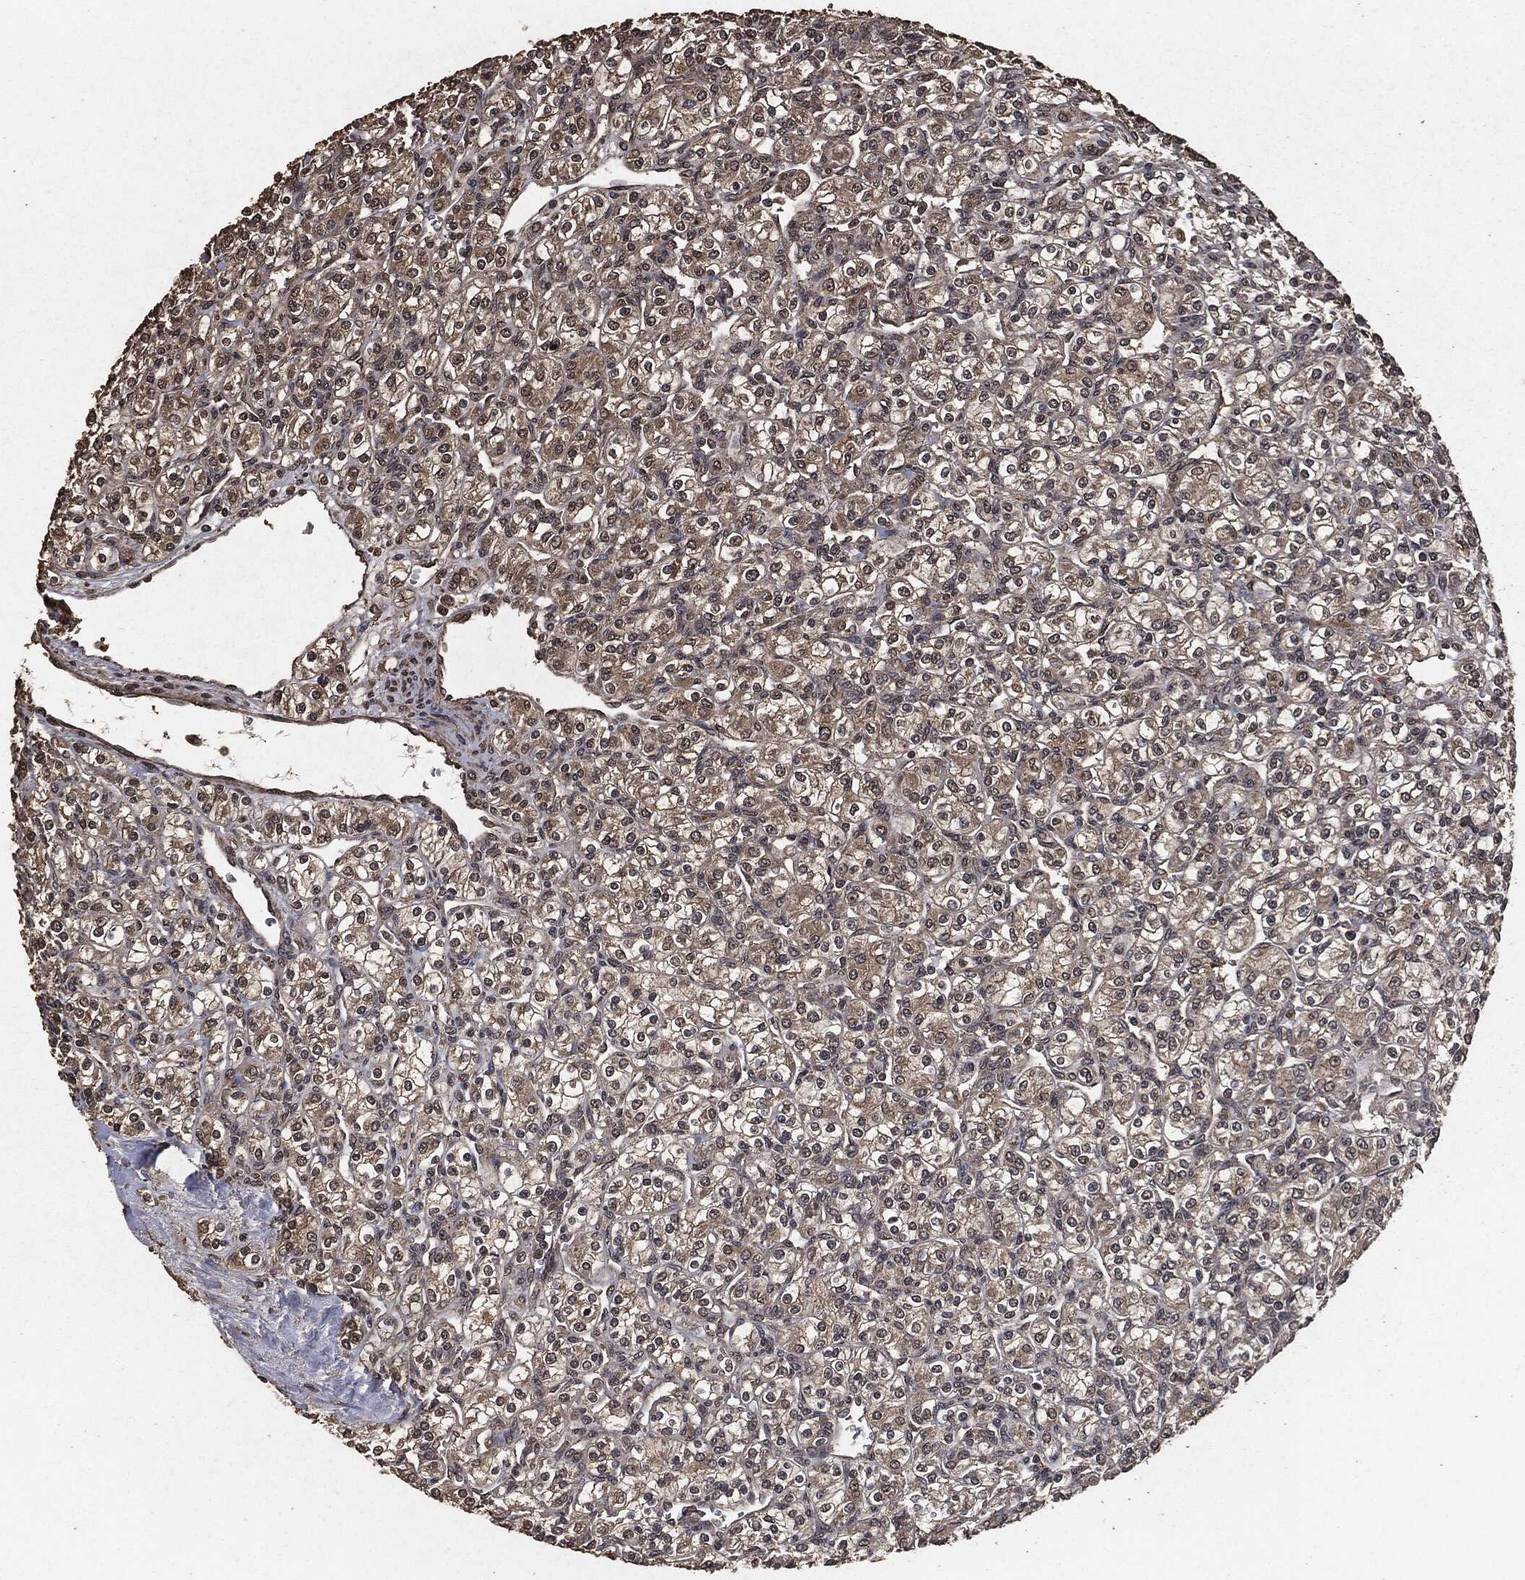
{"staining": {"intensity": "weak", "quantity": "<25%", "location": "cytoplasmic/membranous"}, "tissue": "renal cancer", "cell_type": "Tumor cells", "image_type": "cancer", "snomed": [{"axis": "morphology", "description": "Adenocarcinoma, NOS"}, {"axis": "topography", "description": "Kidney"}], "caption": "This image is of renal cancer (adenocarcinoma) stained with immunohistochemistry to label a protein in brown with the nuclei are counter-stained blue. There is no positivity in tumor cells.", "gene": "AKT1S1", "patient": {"sex": "male", "age": 77}}